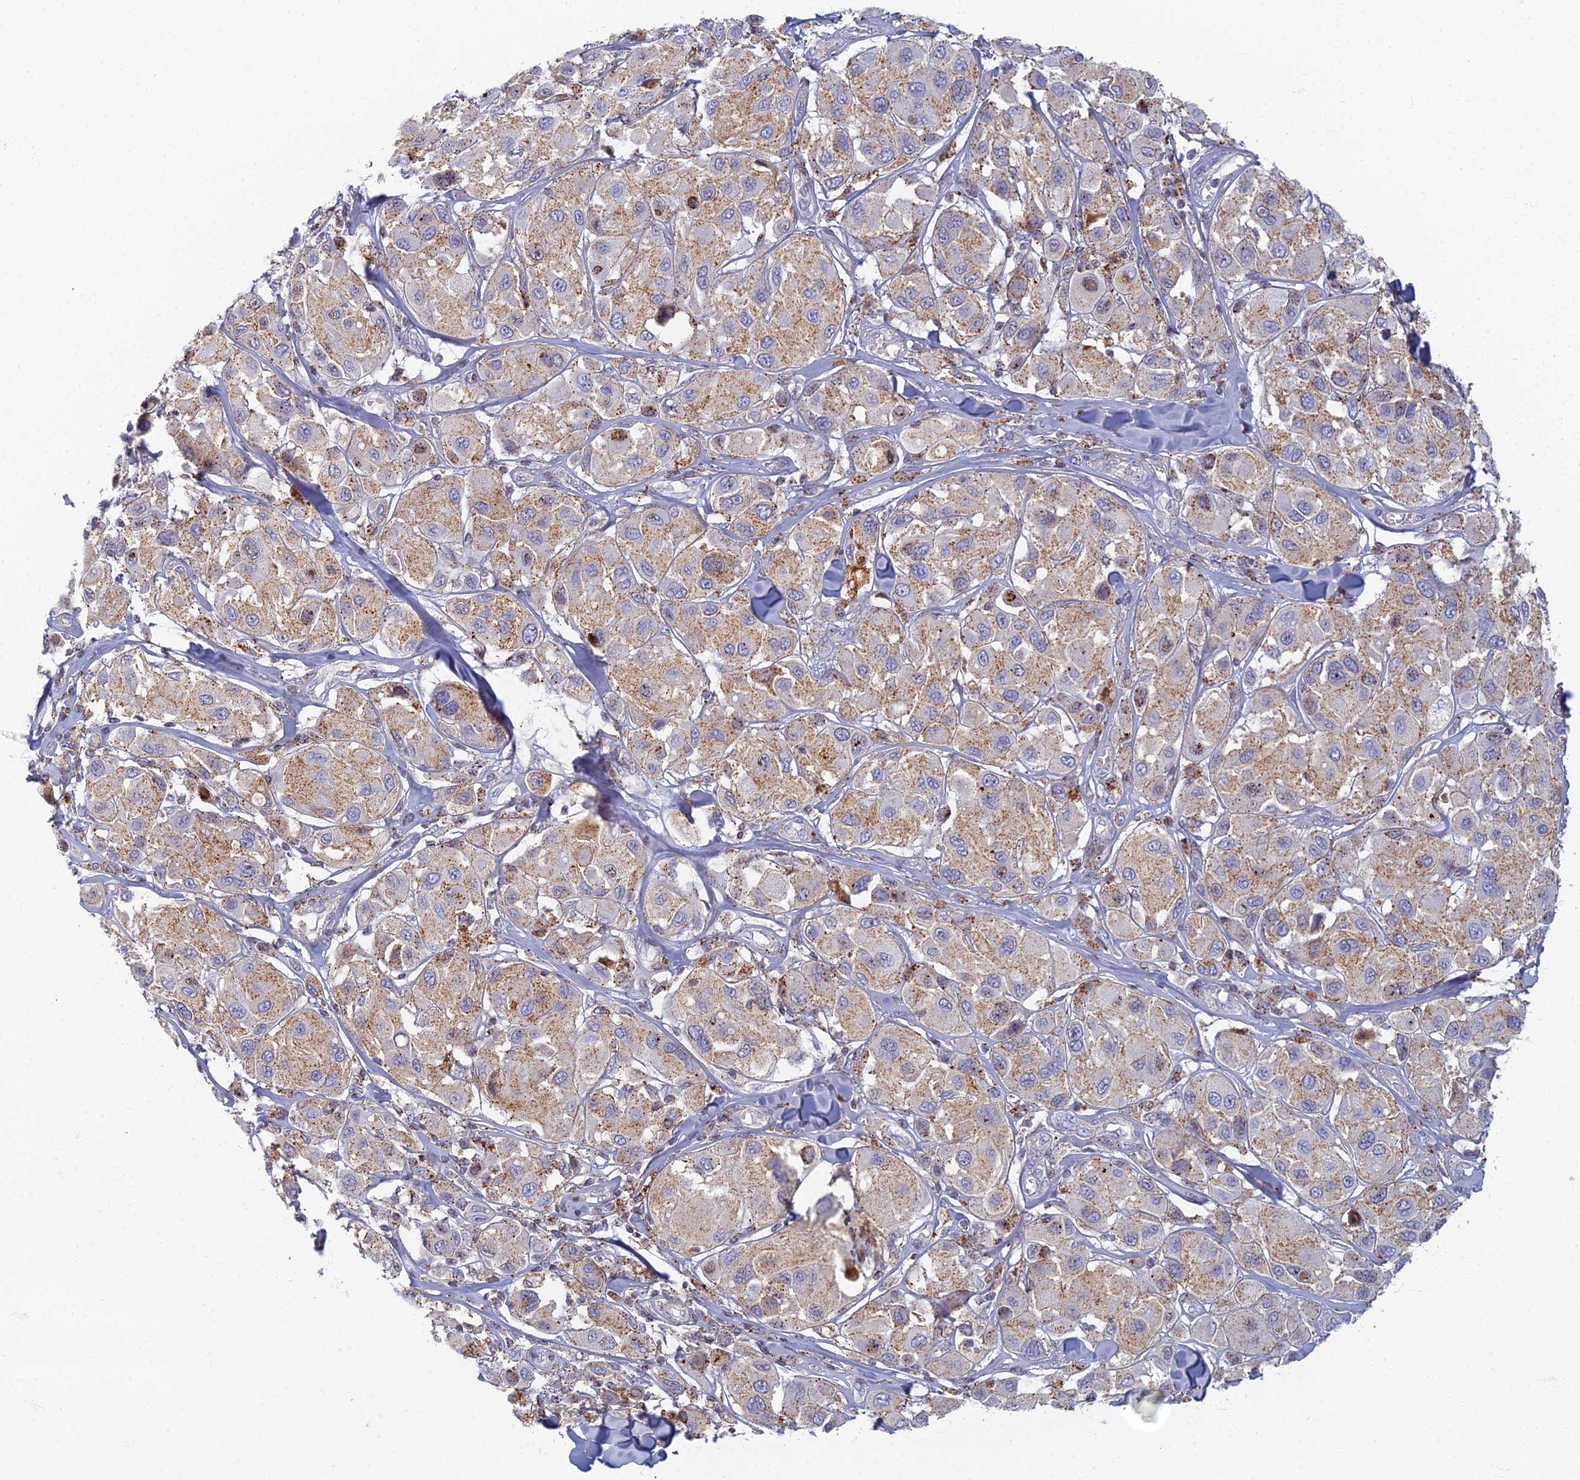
{"staining": {"intensity": "moderate", "quantity": "25%-75%", "location": "cytoplasmic/membranous"}, "tissue": "melanoma", "cell_type": "Tumor cells", "image_type": "cancer", "snomed": [{"axis": "morphology", "description": "Malignant melanoma, Metastatic site"}, {"axis": "topography", "description": "Skin"}], "caption": "The immunohistochemical stain shows moderate cytoplasmic/membranous staining in tumor cells of malignant melanoma (metastatic site) tissue.", "gene": "CHMP4B", "patient": {"sex": "male", "age": 41}}